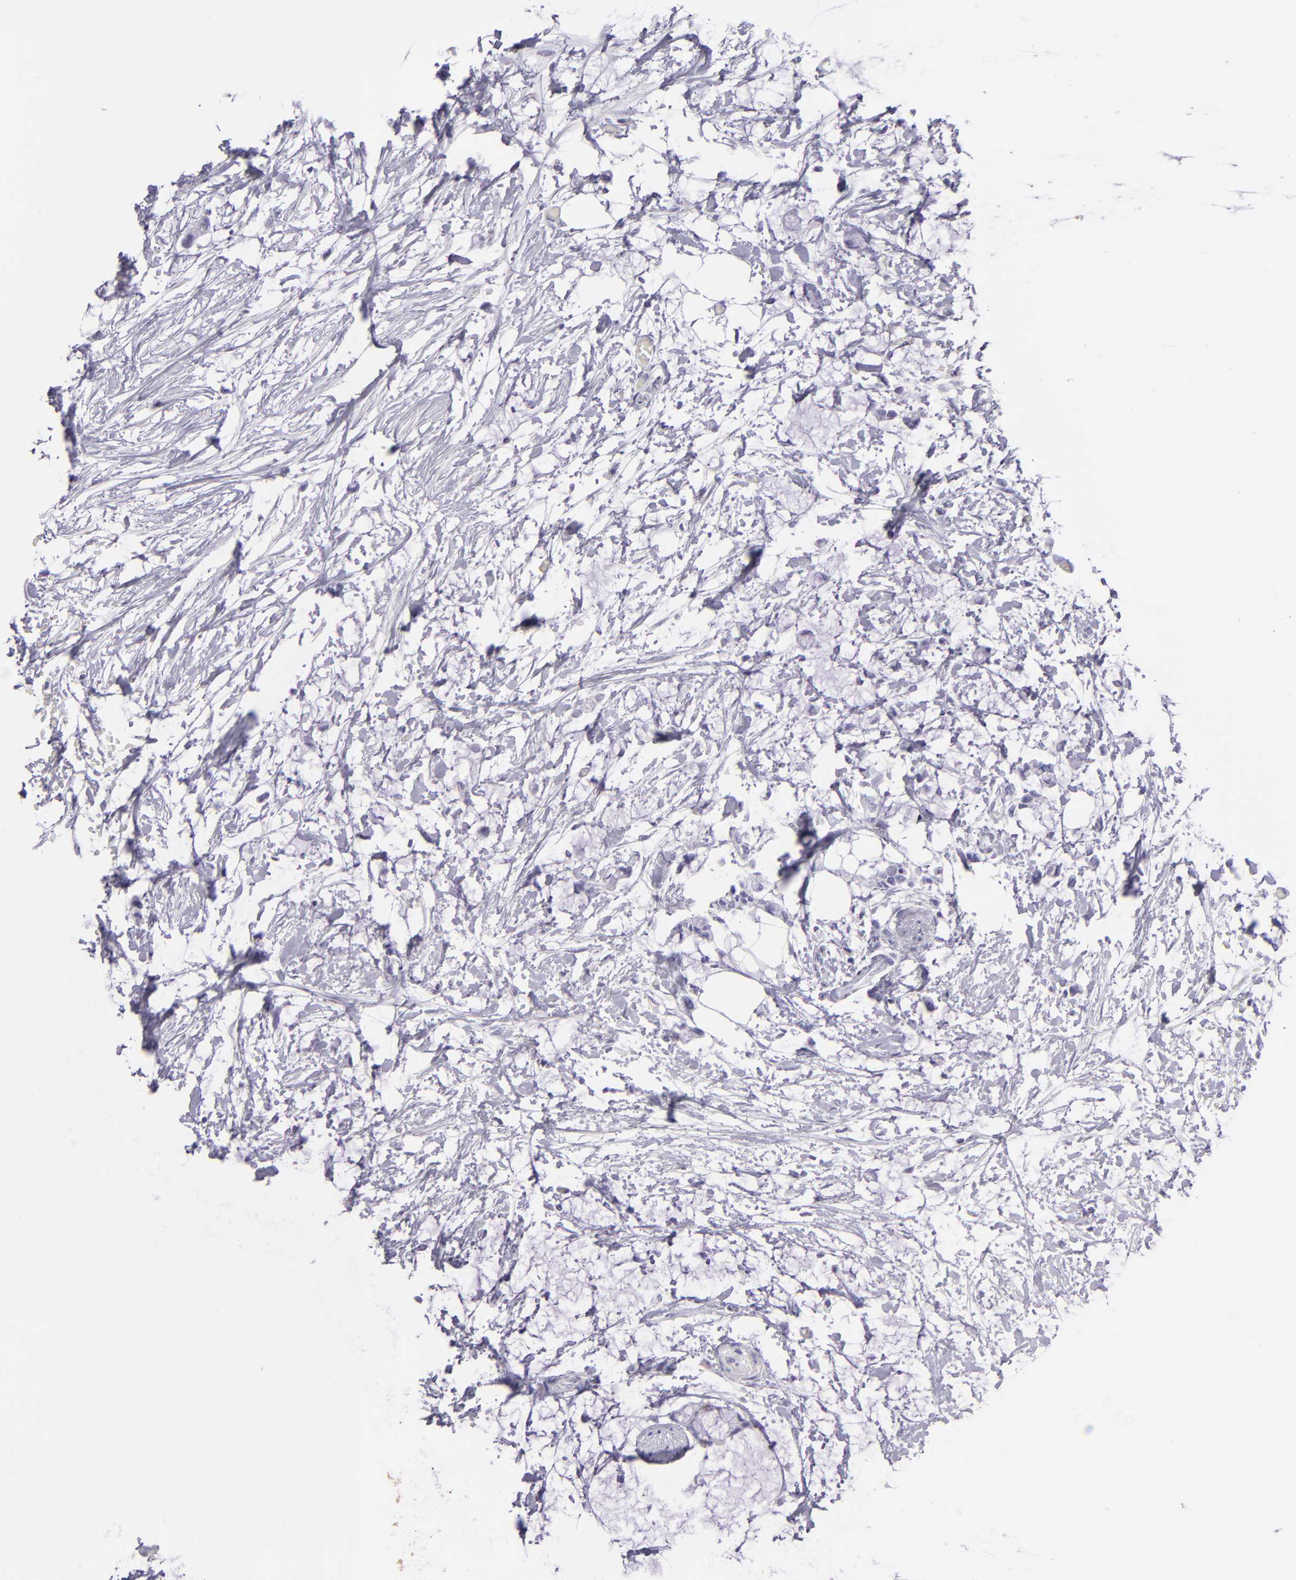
{"staining": {"intensity": "negative", "quantity": "none", "location": "none"}, "tissue": "colorectal cancer", "cell_type": "Tumor cells", "image_type": "cancer", "snomed": [{"axis": "morphology", "description": "Normal tissue, NOS"}, {"axis": "morphology", "description": "Adenocarcinoma, NOS"}, {"axis": "topography", "description": "Colon"}, {"axis": "topography", "description": "Peripheral nerve tissue"}], "caption": "A high-resolution micrograph shows immunohistochemistry (IHC) staining of colorectal cancer, which shows no significant positivity in tumor cells. (Stains: DAB IHC with hematoxylin counter stain, Microscopy: brightfield microscopy at high magnification).", "gene": "MUC5AC", "patient": {"sex": "male", "age": 14}}